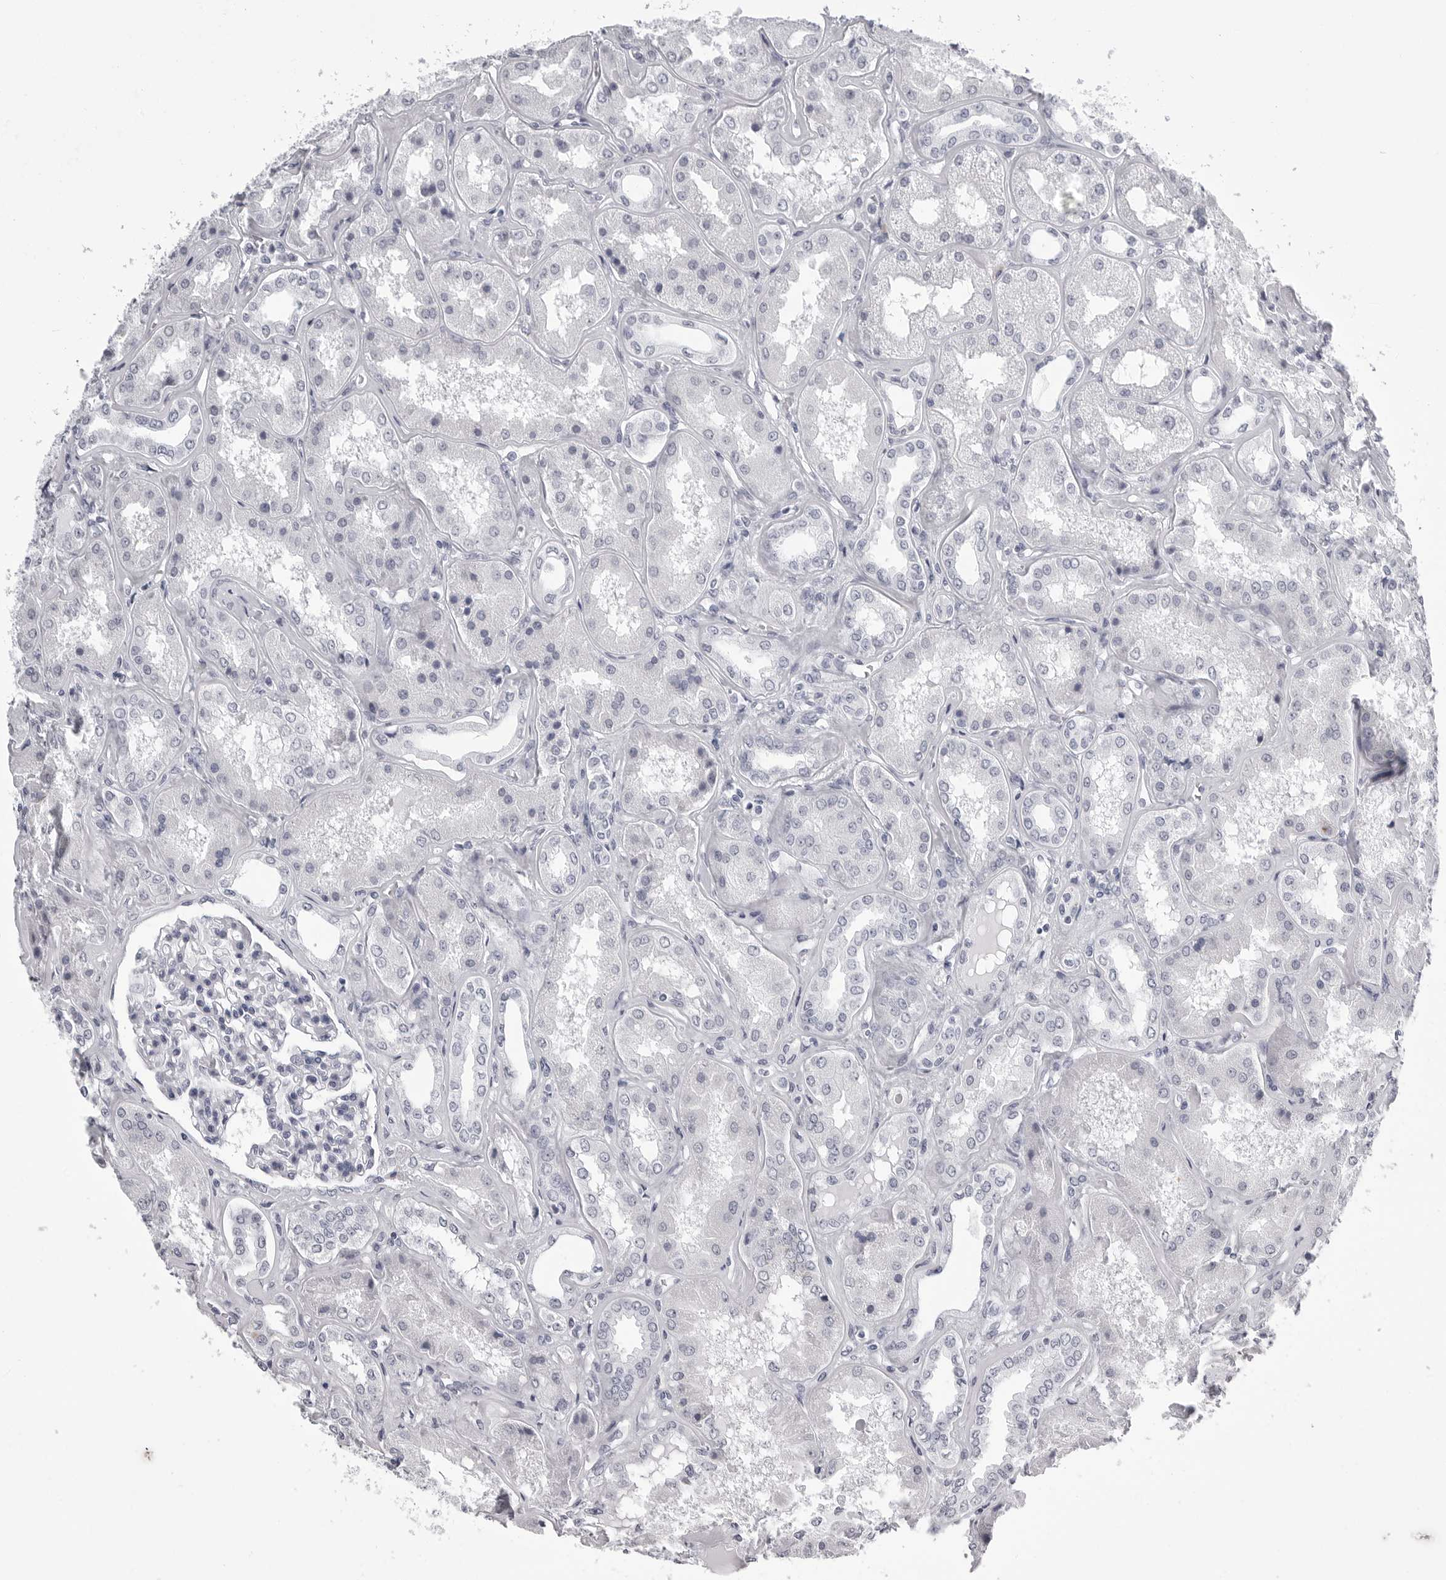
{"staining": {"intensity": "negative", "quantity": "none", "location": "none"}, "tissue": "kidney", "cell_type": "Cells in glomeruli", "image_type": "normal", "snomed": [{"axis": "morphology", "description": "Normal tissue, NOS"}, {"axis": "topography", "description": "Kidney"}], "caption": "This is a micrograph of IHC staining of normal kidney, which shows no staining in cells in glomeruli.", "gene": "BPIFA1", "patient": {"sex": "female", "age": 56}}